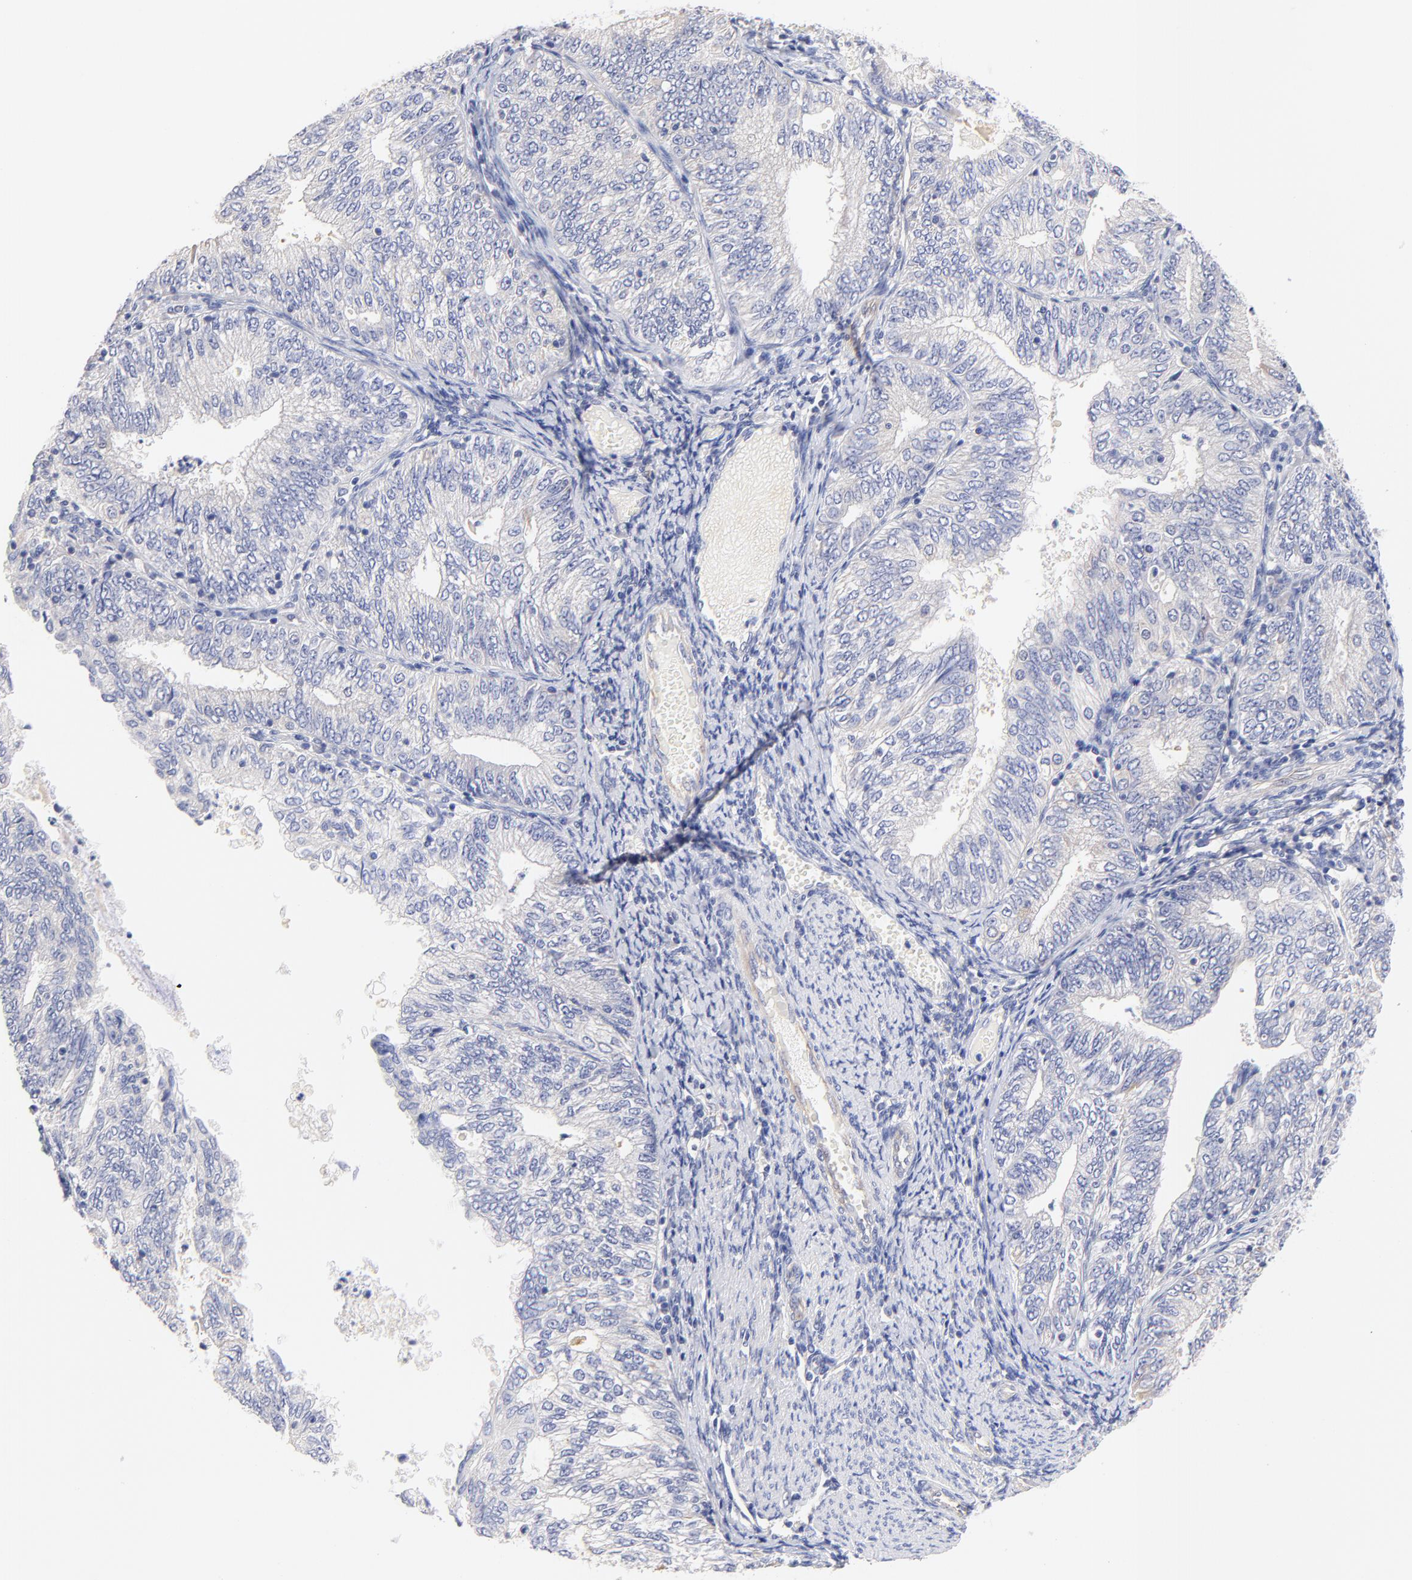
{"staining": {"intensity": "negative", "quantity": "none", "location": "none"}, "tissue": "endometrial cancer", "cell_type": "Tumor cells", "image_type": "cancer", "snomed": [{"axis": "morphology", "description": "Adenocarcinoma, NOS"}, {"axis": "topography", "description": "Endometrium"}], "caption": "Immunohistochemical staining of human endometrial cancer (adenocarcinoma) demonstrates no significant positivity in tumor cells.", "gene": "HS3ST1", "patient": {"sex": "female", "age": 69}}